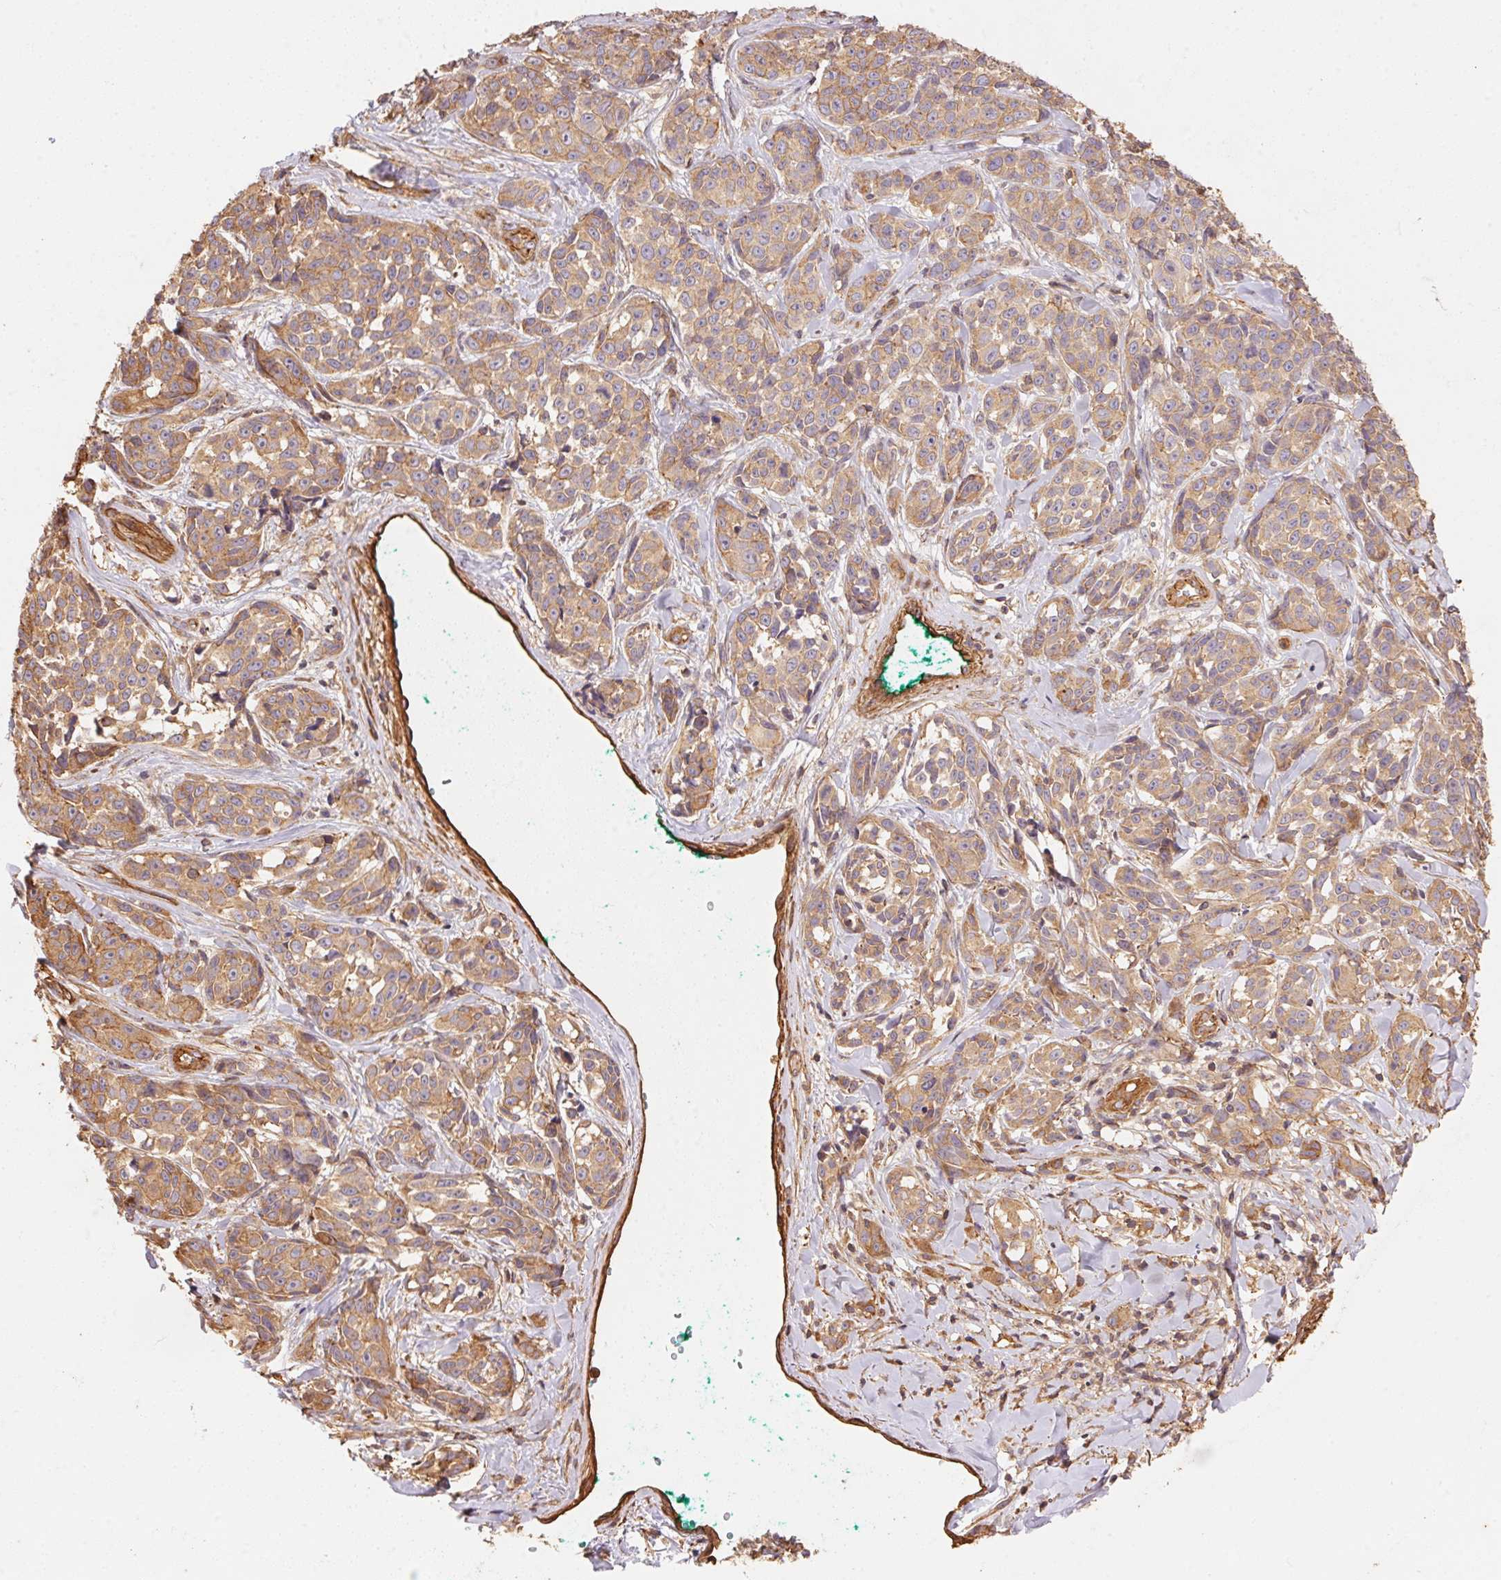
{"staining": {"intensity": "weak", "quantity": ">75%", "location": "cytoplasmic/membranous"}, "tissue": "melanoma", "cell_type": "Tumor cells", "image_type": "cancer", "snomed": [{"axis": "morphology", "description": "Malignant melanoma, NOS"}, {"axis": "topography", "description": "Skin"}], "caption": "There is low levels of weak cytoplasmic/membranous staining in tumor cells of melanoma, as demonstrated by immunohistochemical staining (brown color).", "gene": "FRAS1", "patient": {"sex": "female", "age": 88}}